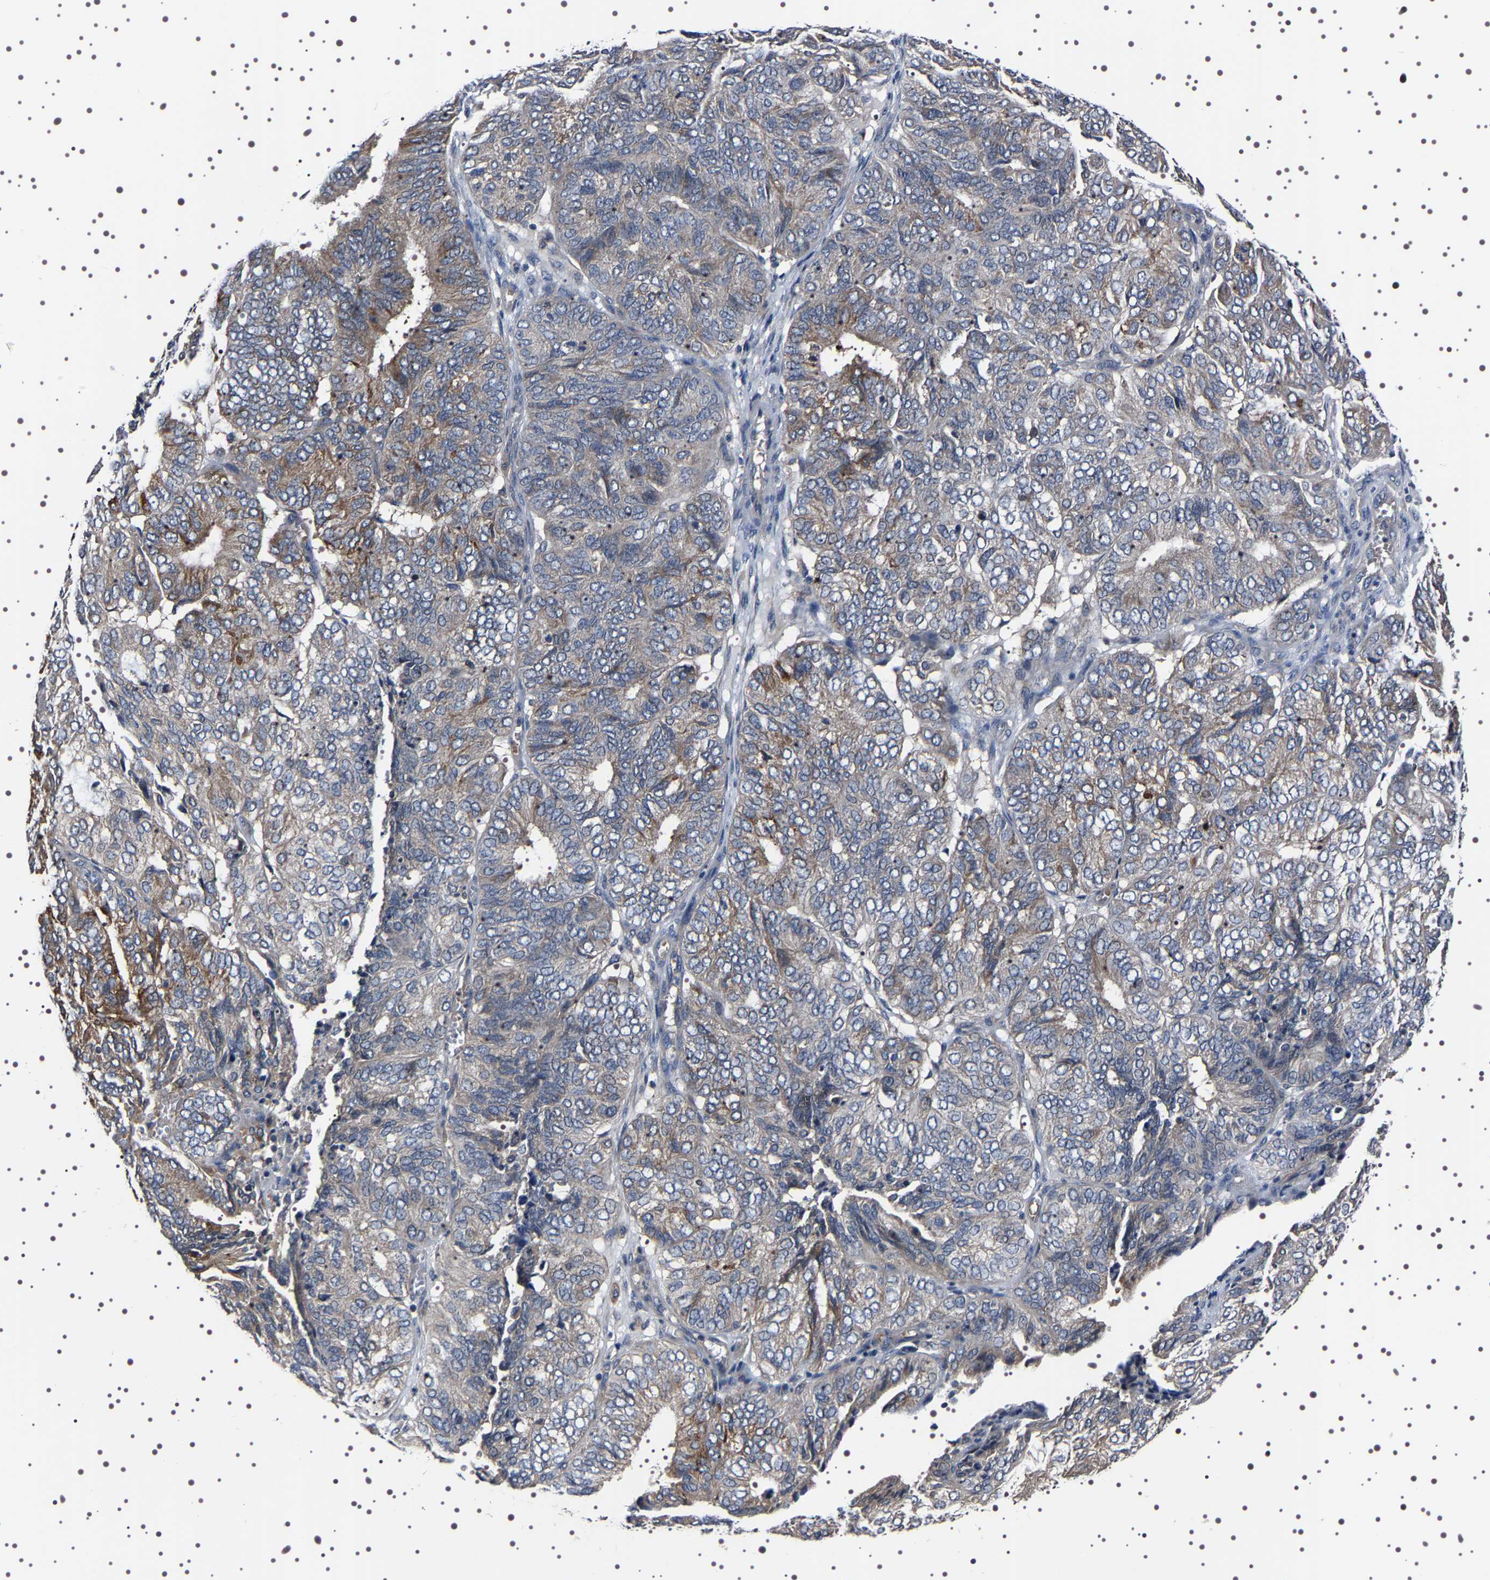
{"staining": {"intensity": "moderate", "quantity": "25%-75%", "location": "cytoplasmic/membranous"}, "tissue": "endometrial cancer", "cell_type": "Tumor cells", "image_type": "cancer", "snomed": [{"axis": "morphology", "description": "Adenocarcinoma, NOS"}, {"axis": "topography", "description": "Uterus"}], "caption": "IHC of endometrial adenocarcinoma exhibits medium levels of moderate cytoplasmic/membranous positivity in about 25%-75% of tumor cells.", "gene": "TARBP1", "patient": {"sex": "female", "age": 60}}